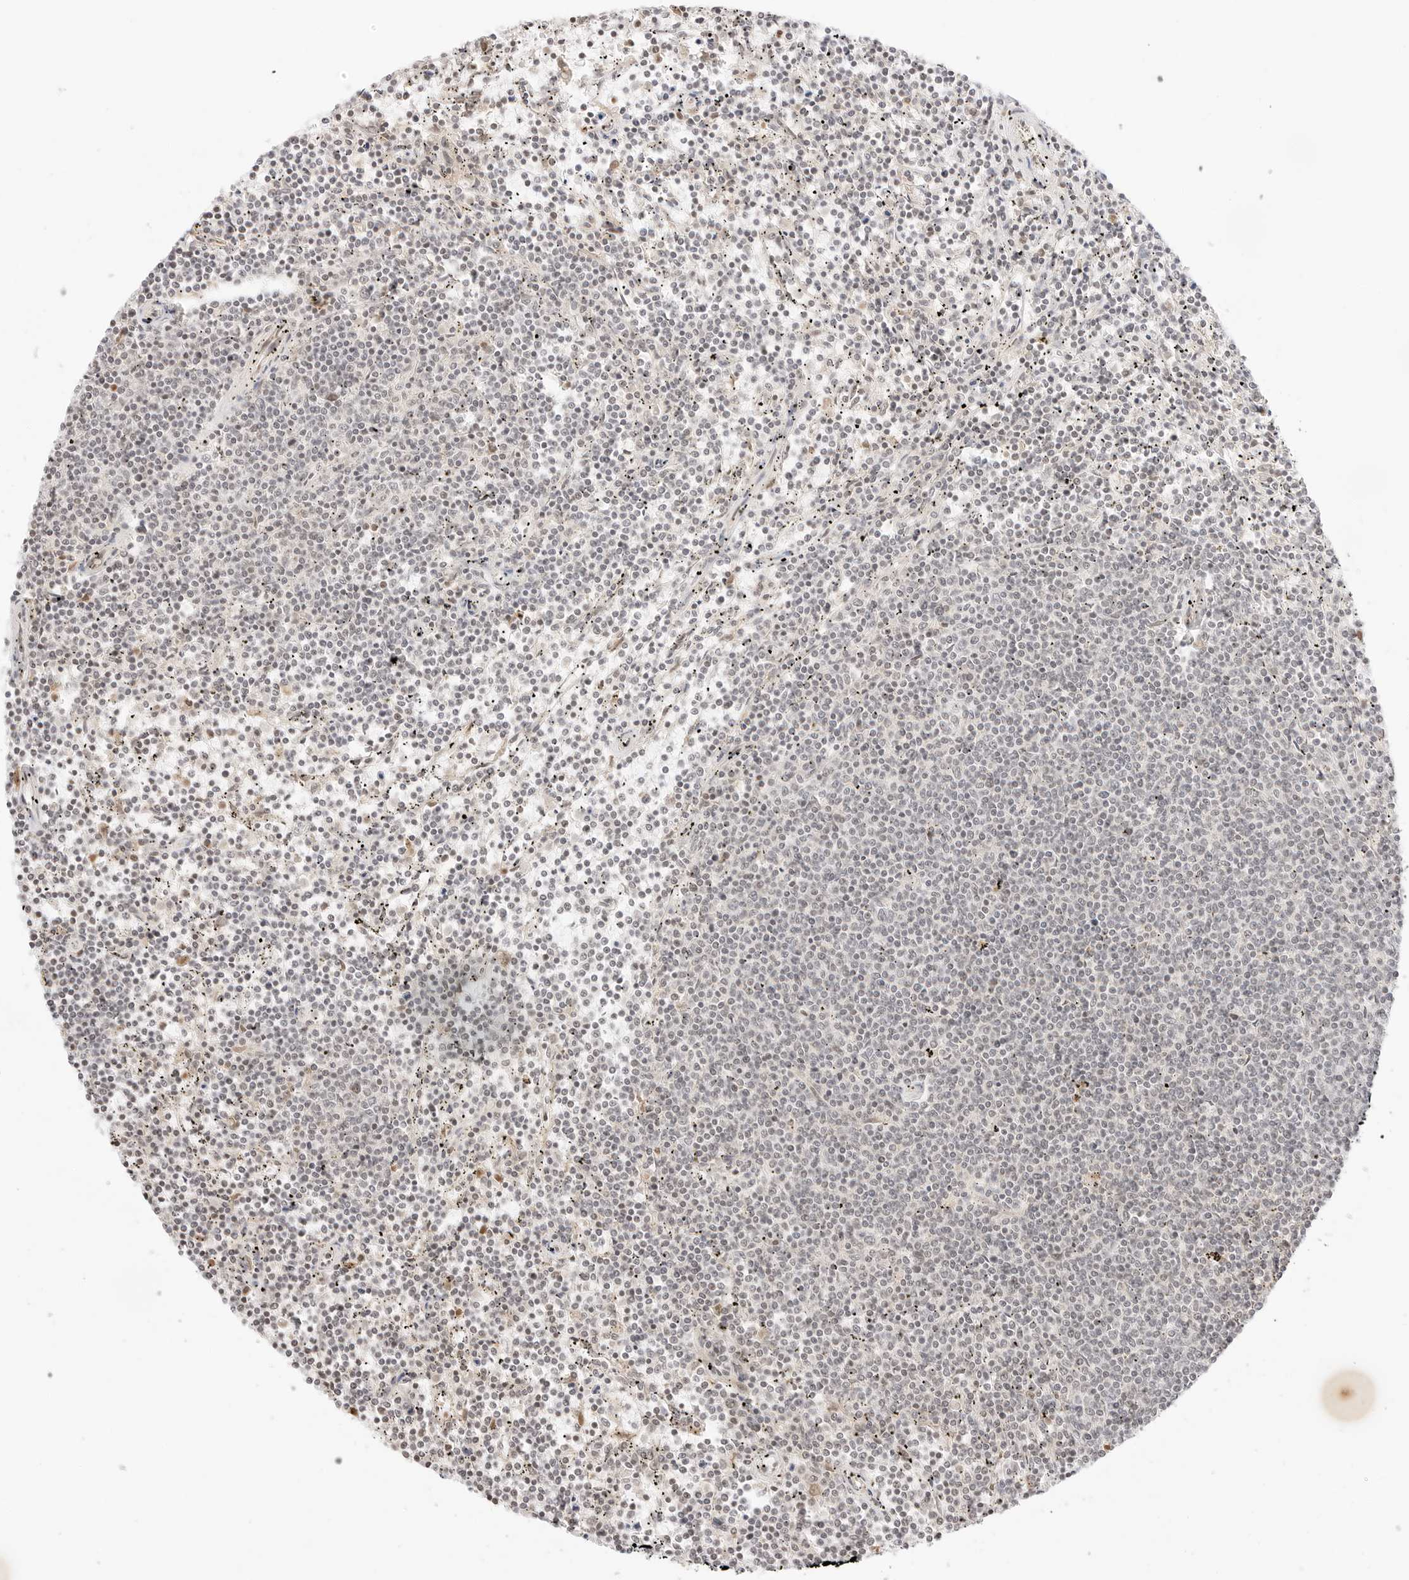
{"staining": {"intensity": "negative", "quantity": "none", "location": "none"}, "tissue": "lymphoma", "cell_type": "Tumor cells", "image_type": "cancer", "snomed": [{"axis": "morphology", "description": "Malignant lymphoma, non-Hodgkin's type, Low grade"}, {"axis": "topography", "description": "Spleen"}], "caption": "High power microscopy photomicrograph of an immunohistochemistry micrograph of lymphoma, revealing no significant positivity in tumor cells. (Immunohistochemistry, brightfield microscopy, high magnification).", "gene": "RPS6KL1", "patient": {"sex": "female", "age": 50}}